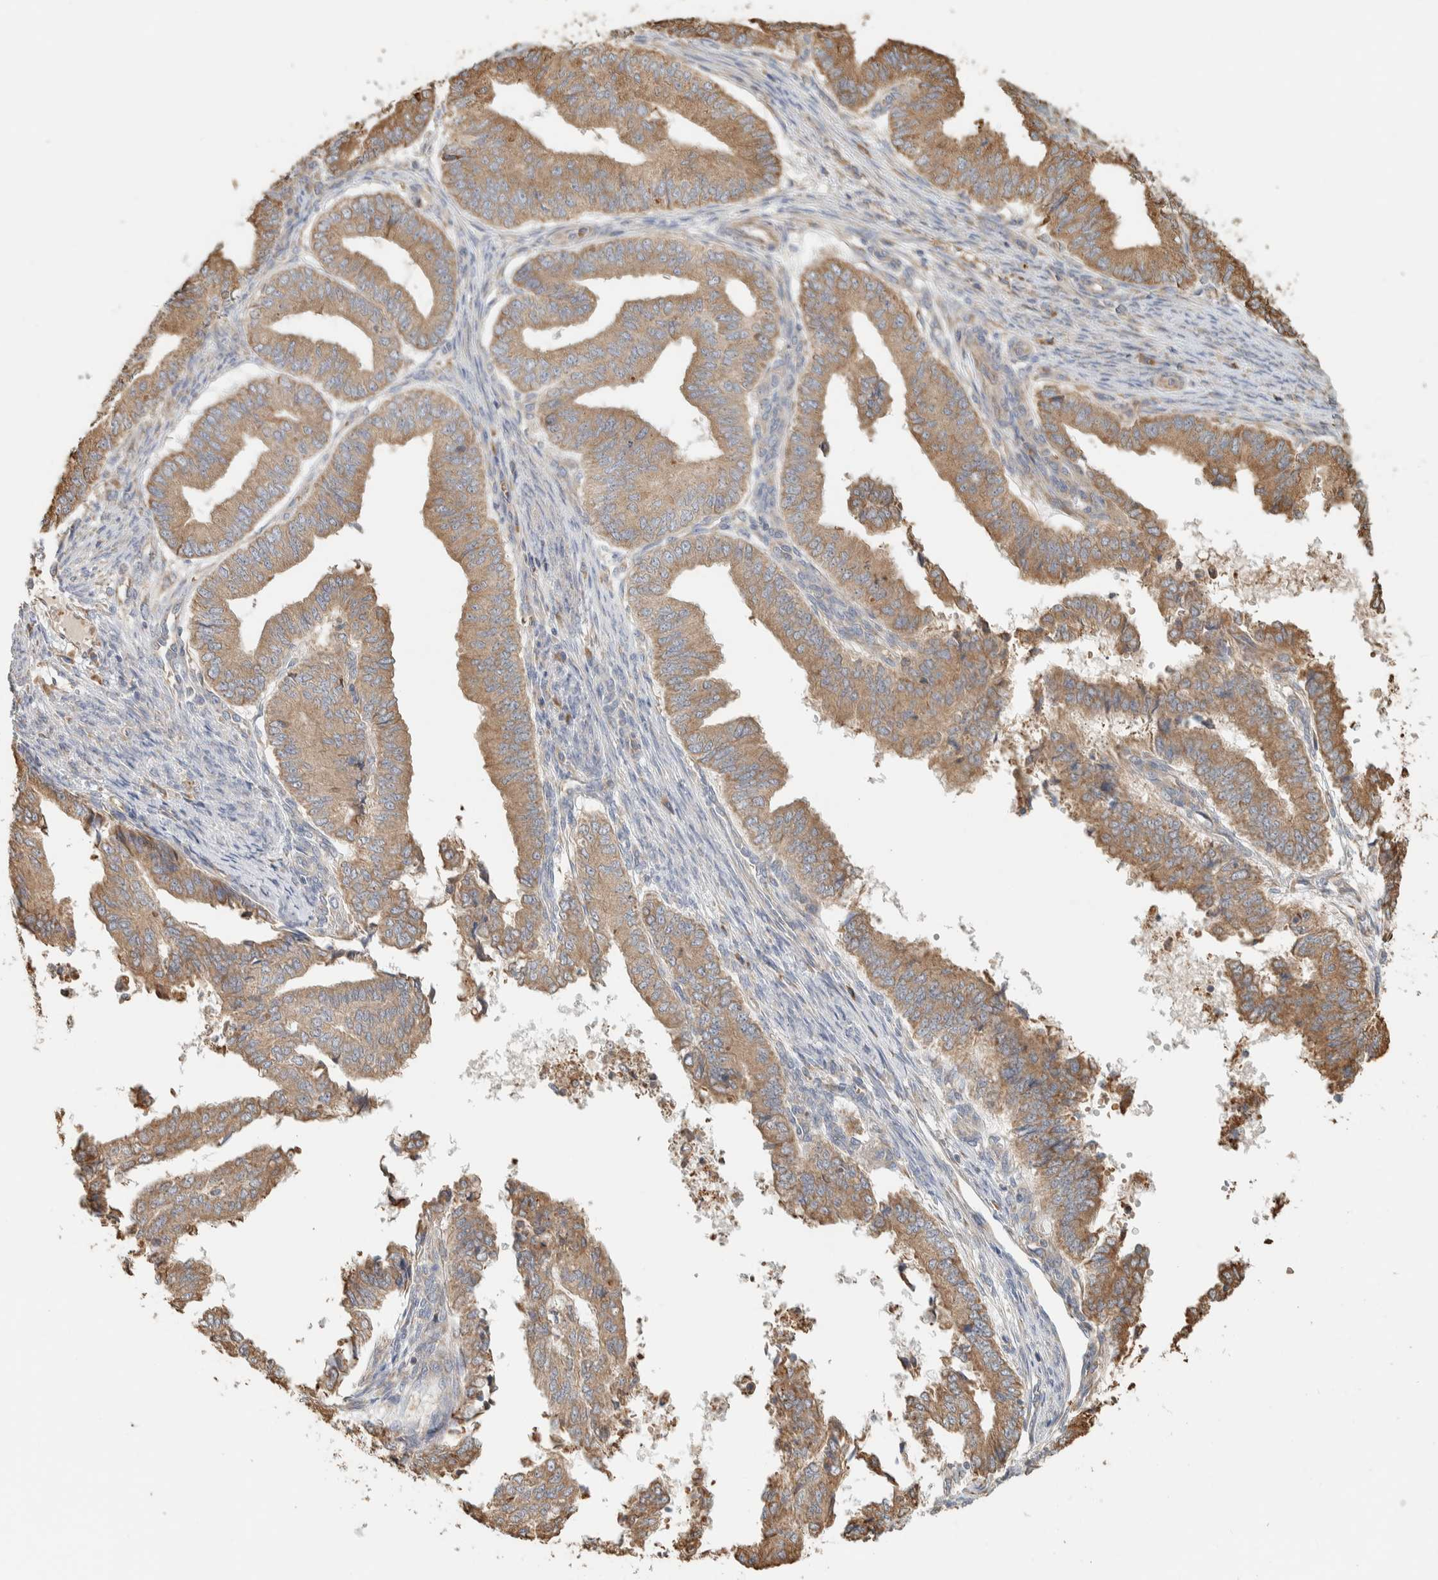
{"staining": {"intensity": "moderate", "quantity": ">75%", "location": "cytoplasmic/membranous"}, "tissue": "endometrial cancer", "cell_type": "Tumor cells", "image_type": "cancer", "snomed": [{"axis": "morphology", "description": "Polyp, NOS"}, {"axis": "morphology", "description": "Adenocarcinoma, NOS"}, {"axis": "morphology", "description": "Adenoma, NOS"}, {"axis": "topography", "description": "Endometrium"}], "caption": "Endometrial cancer tissue displays moderate cytoplasmic/membranous positivity in about >75% of tumor cells, visualized by immunohistochemistry.", "gene": "RAB11FIP1", "patient": {"sex": "female", "age": 79}}